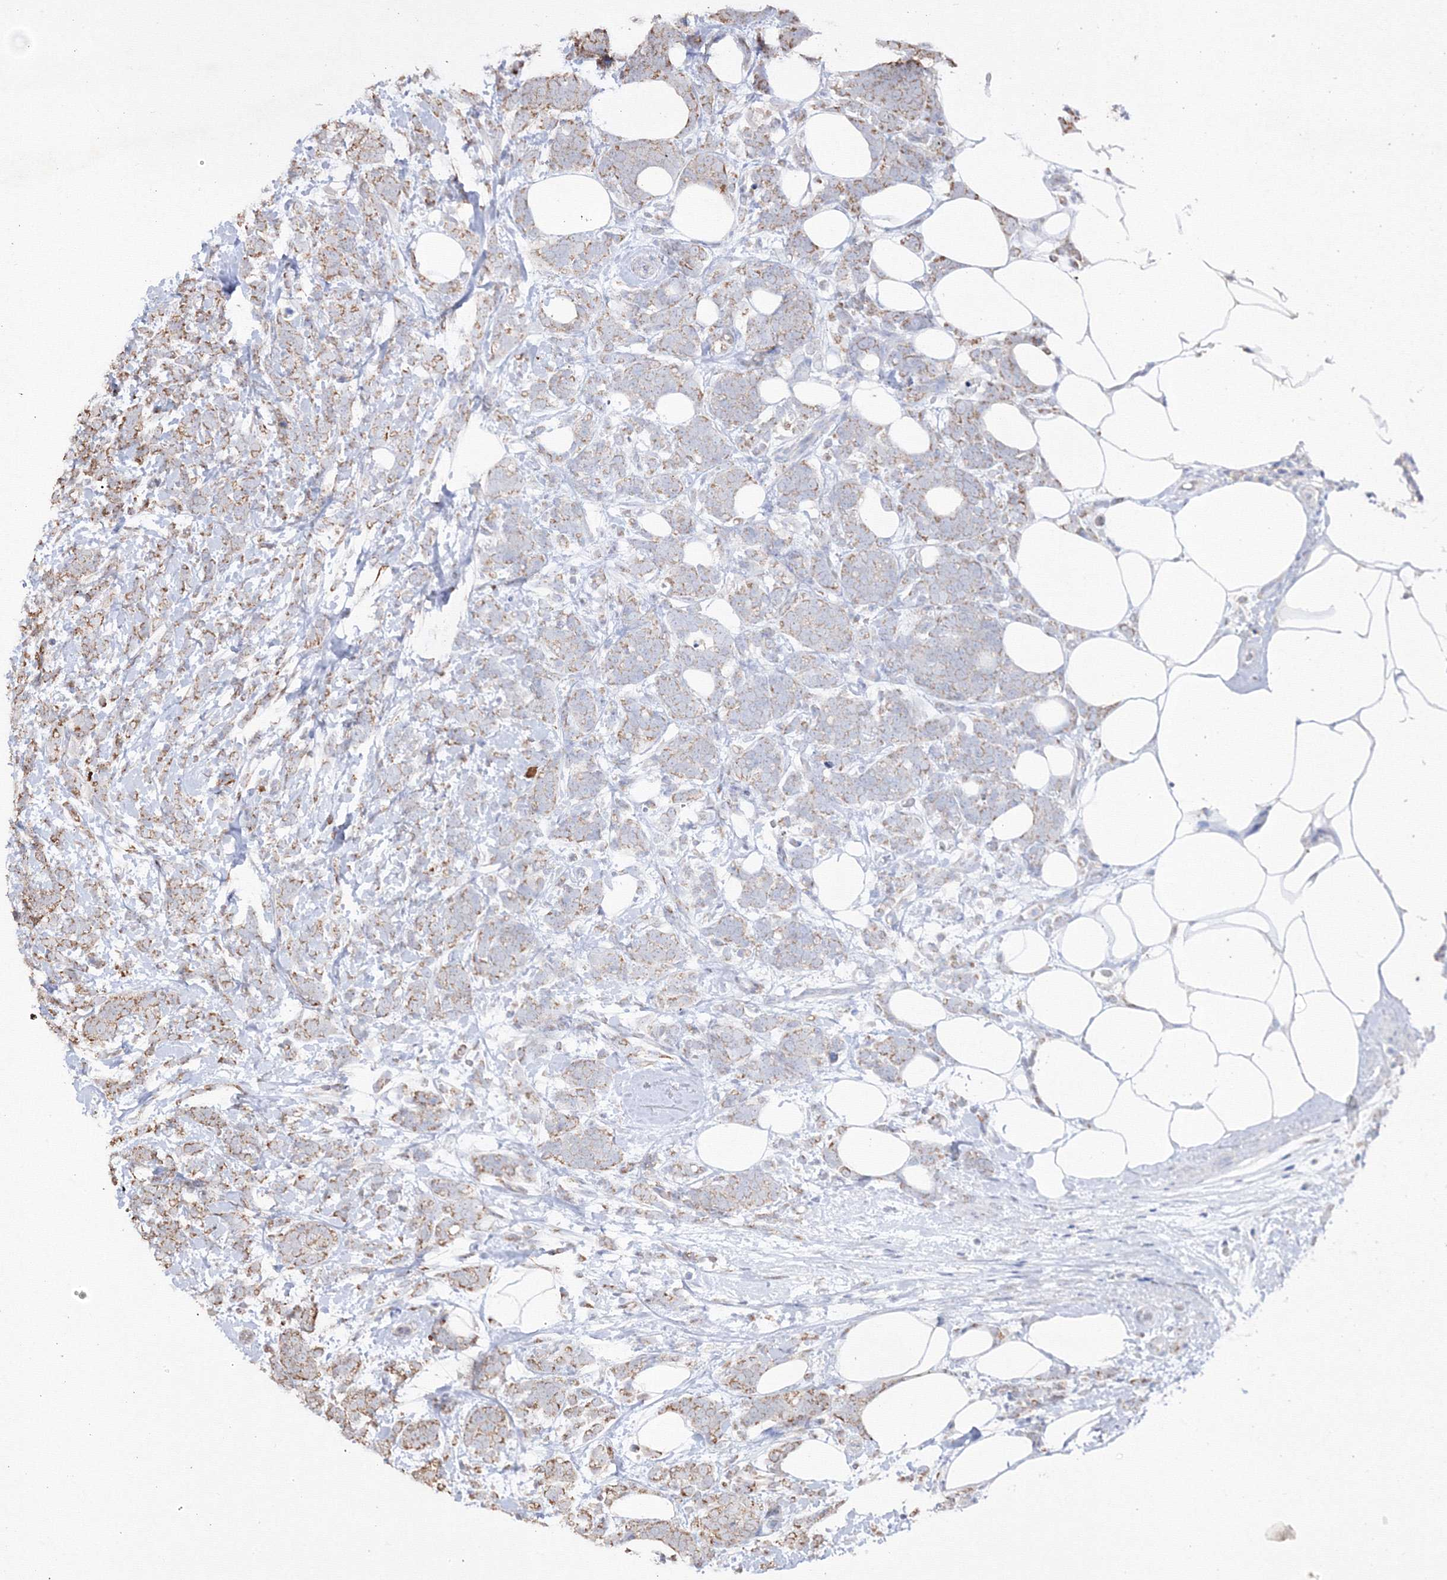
{"staining": {"intensity": "moderate", "quantity": "25%-75%", "location": "cytoplasmic/membranous"}, "tissue": "breast cancer", "cell_type": "Tumor cells", "image_type": "cancer", "snomed": [{"axis": "morphology", "description": "Lobular carcinoma"}, {"axis": "topography", "description": "Breast"}], "caption": "Approximately 25%-75% of tumor cells in human lobular carcinoma (breast) show moderate cytoplasmic/membranous protein staining as visualized by brown immunohistochemical staining.", "gene": "GRSF1", "patient": {"sex": "female", "age": 58}}